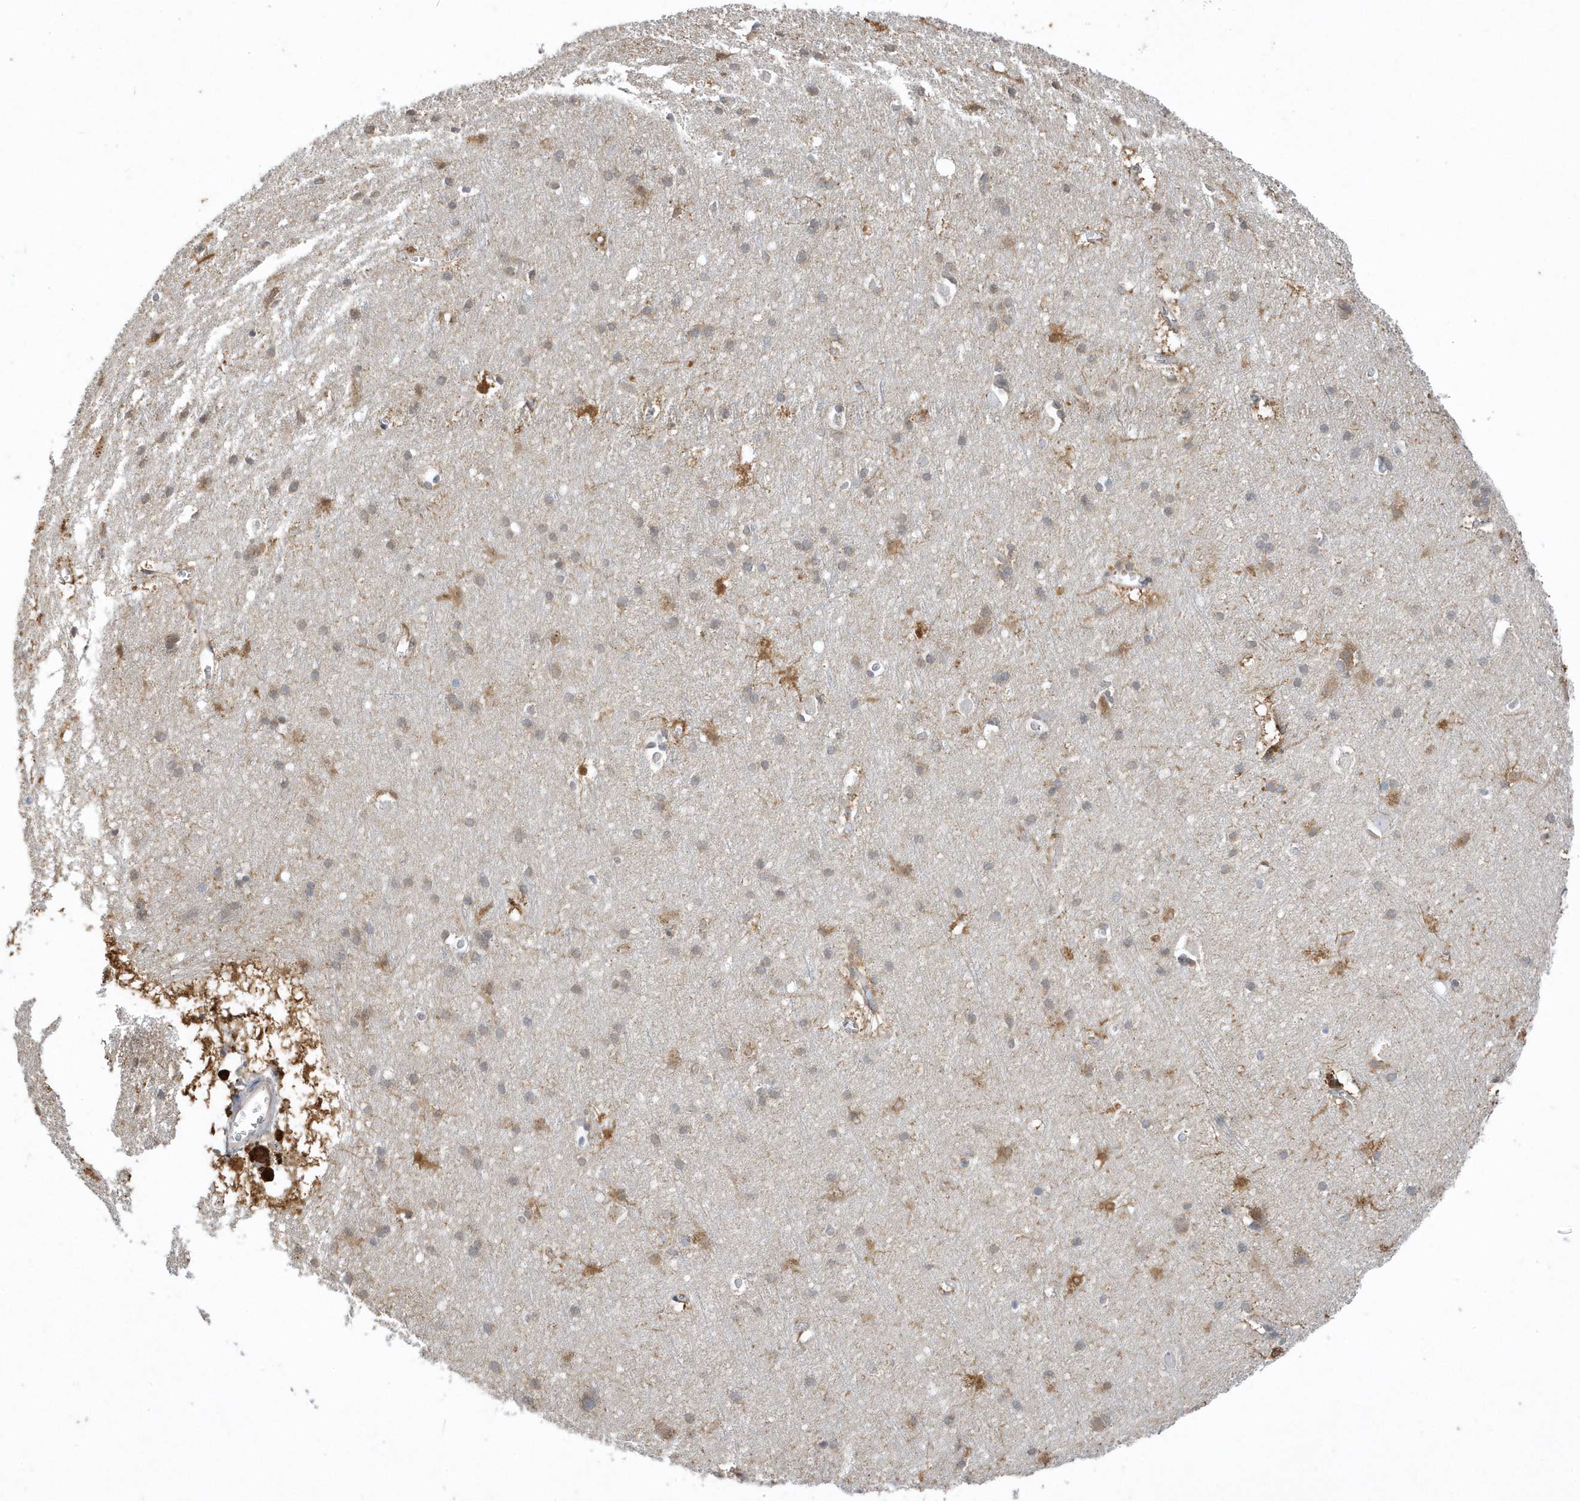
{"staining": {"intensity": "negative", "quantity": "none", "location": "none"}, "tissue": "cerebral cortex", "cell_type": "Endothelial cells", "image_type": "normal", "snomed": [{"axis": "morphology", "description": "Normal tissue, NOS"}, {"axis": "topography", "description": "Cerebral cortex"}], "caption": "Immunohistochemical staining of normal cerebral cortex shows no significant expression in endothelial cells.", "gene": "AKR7A2", "patient": {"sex": "male", "age": 54}}